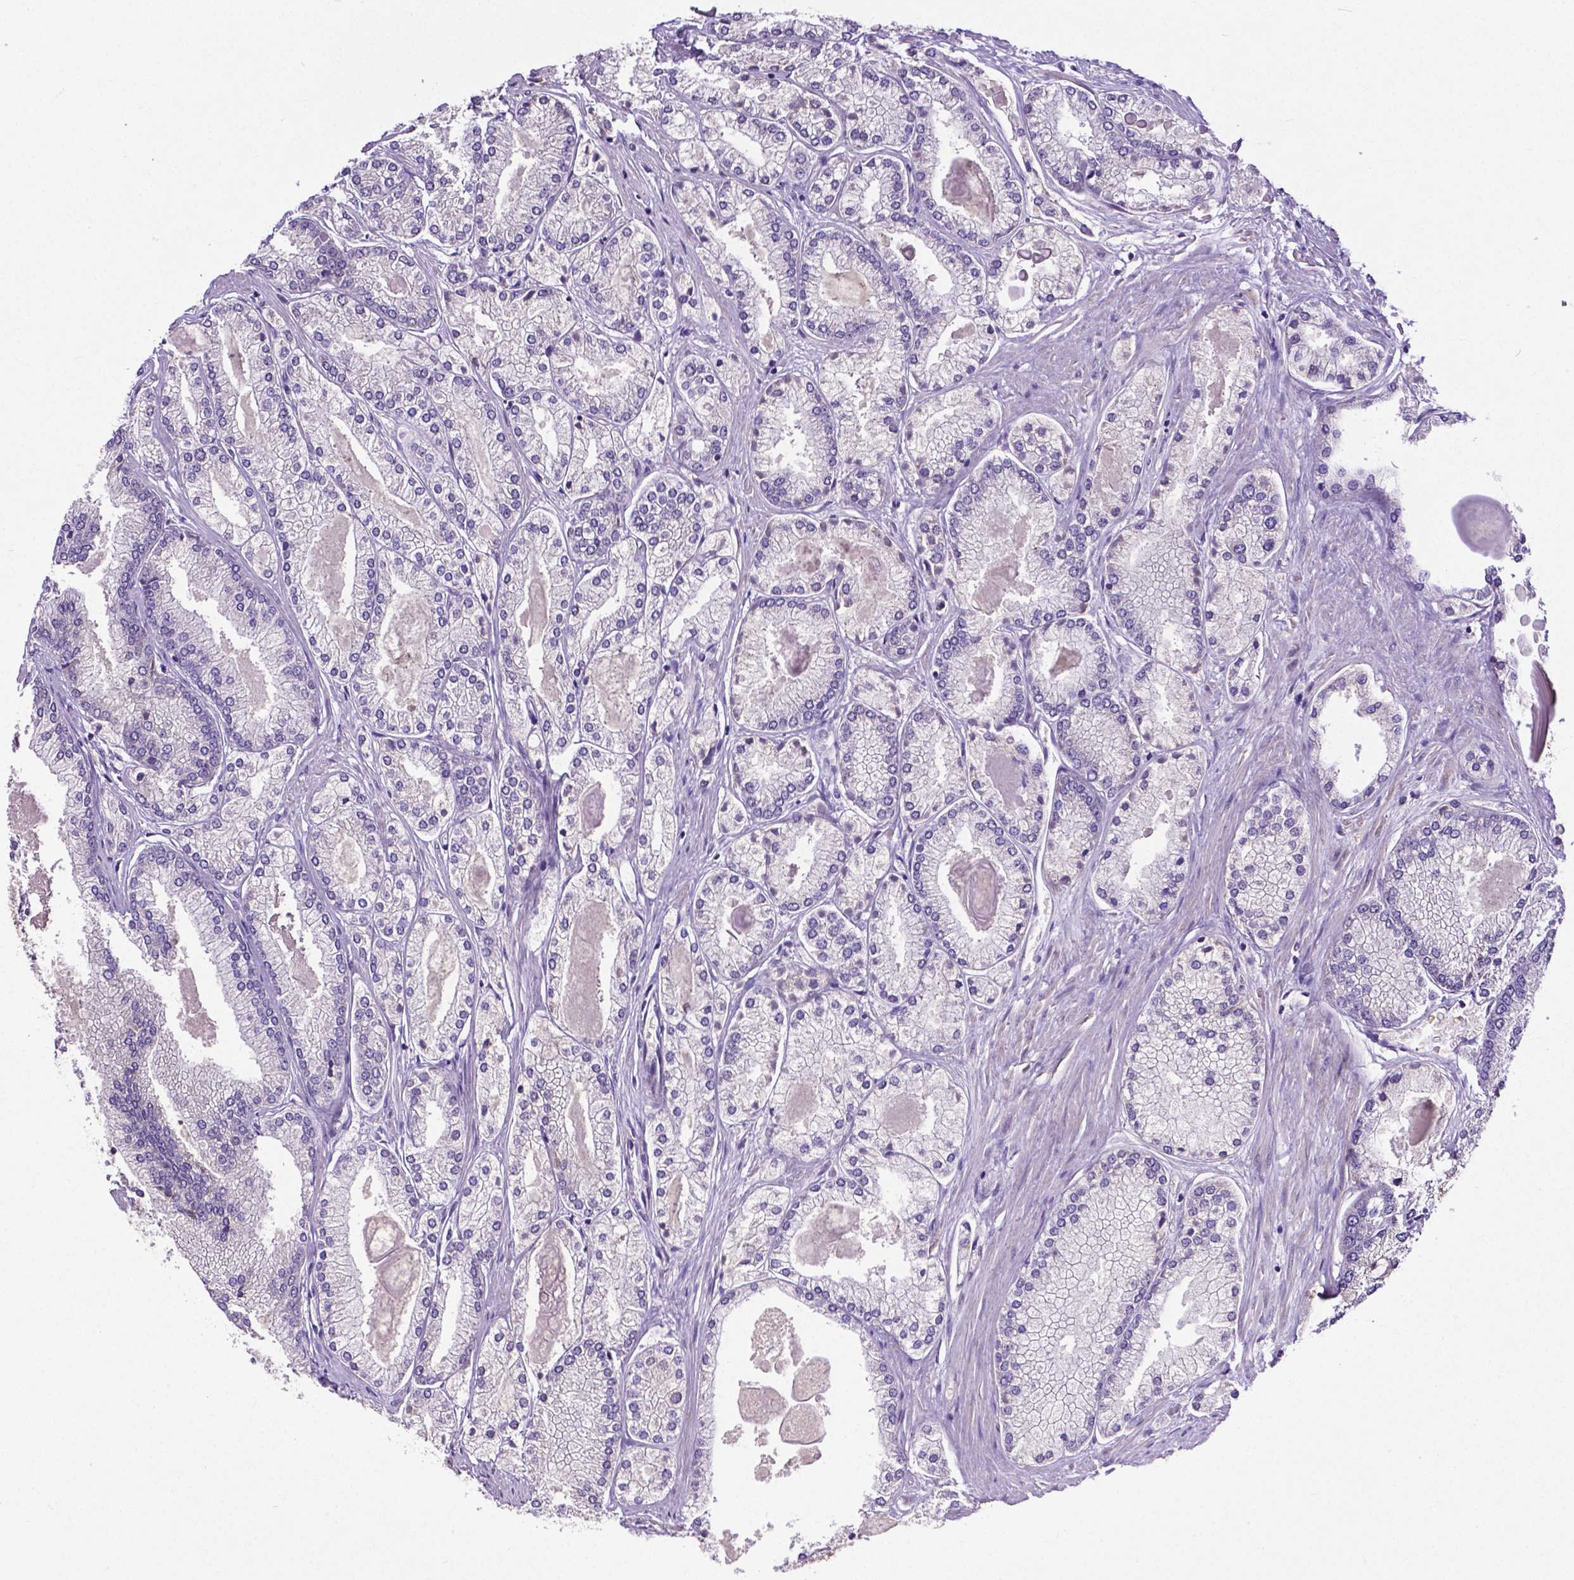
{"staining": {"intensity": "negative", "quantity": "none", "location": "none"}, "tissue": "prostate cancer", "cell_type": "Tumor cells", "image_type": "cancer", "snomed": [{"axis": "morphology", "description": "Adenocarcinoma, High grade"}, {"axis": "topography", "description": "Prostate"}], "caption": "Immunohistochemistry (IHC) micrograph of prostate cancer (high-grade adenocarcinoma) stained for a protein (brown), which reveals no expression in tumor cells.", "gene": "DICER1", "patient": {"sex": "male", "age": 68}}